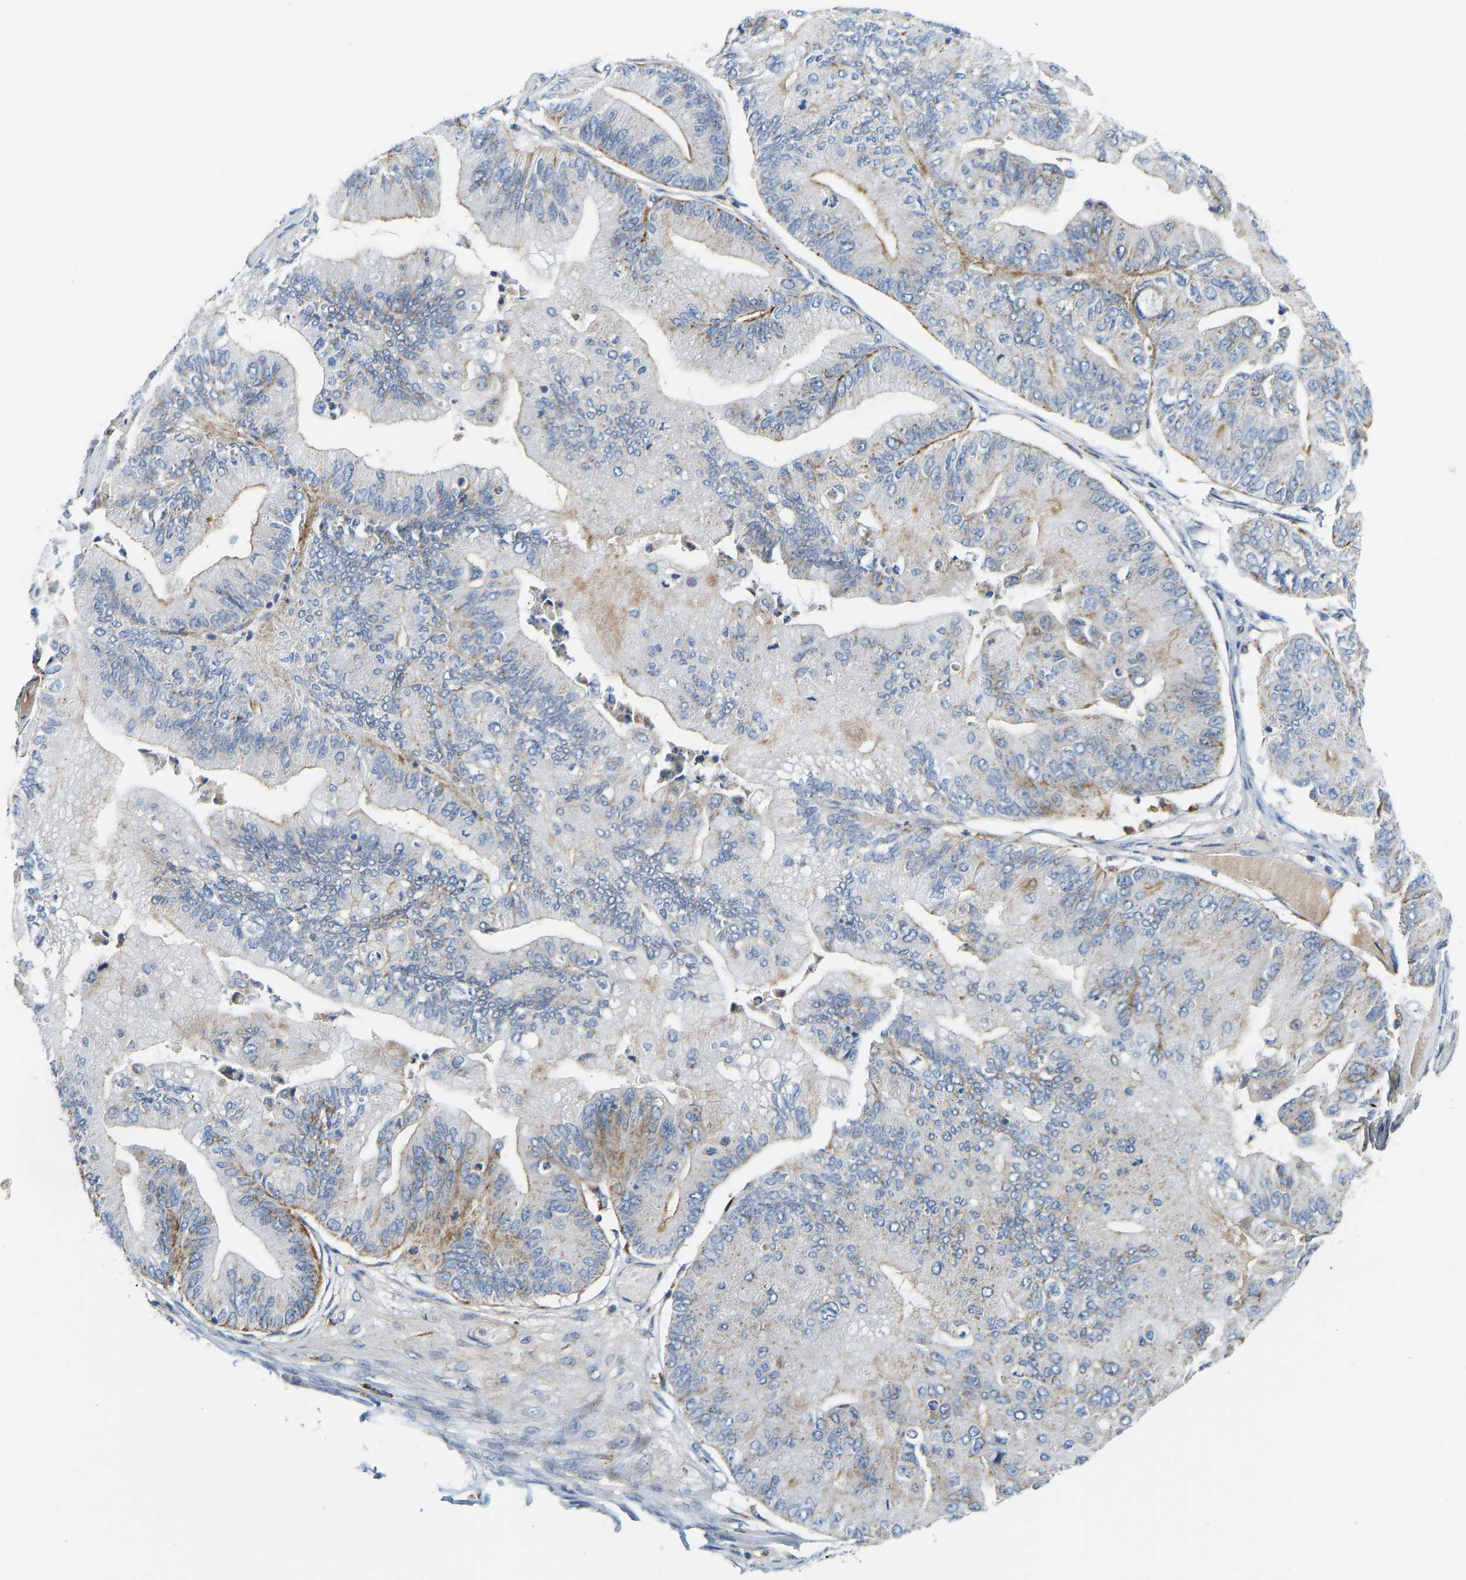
{"staining": {"intensity": "moderate", "quantity": "<25%", "location": "cytoplasmic/membranous"}, "tissue": "ovarian cancer", "cell_type": "Tumor cells", "image_type": "cancer", "snomed": [{"axis": "morphology", "description": "Cystadenocarcinoma, mucinous, NOS"}, {"axis": "topography", "description": "Ovary"}], "caption": "The photomicrograph reveals a brown stain indicating the presence of a protein in the cytoplasmic/membranous of tumor cells in mucinous cystadenocarcinoma (ovarian). (DAB IHC with brightfield microscopy, high magnification).", "gene": "ATP6V1E1", "patient": {"sex": "female", "age": 61}}